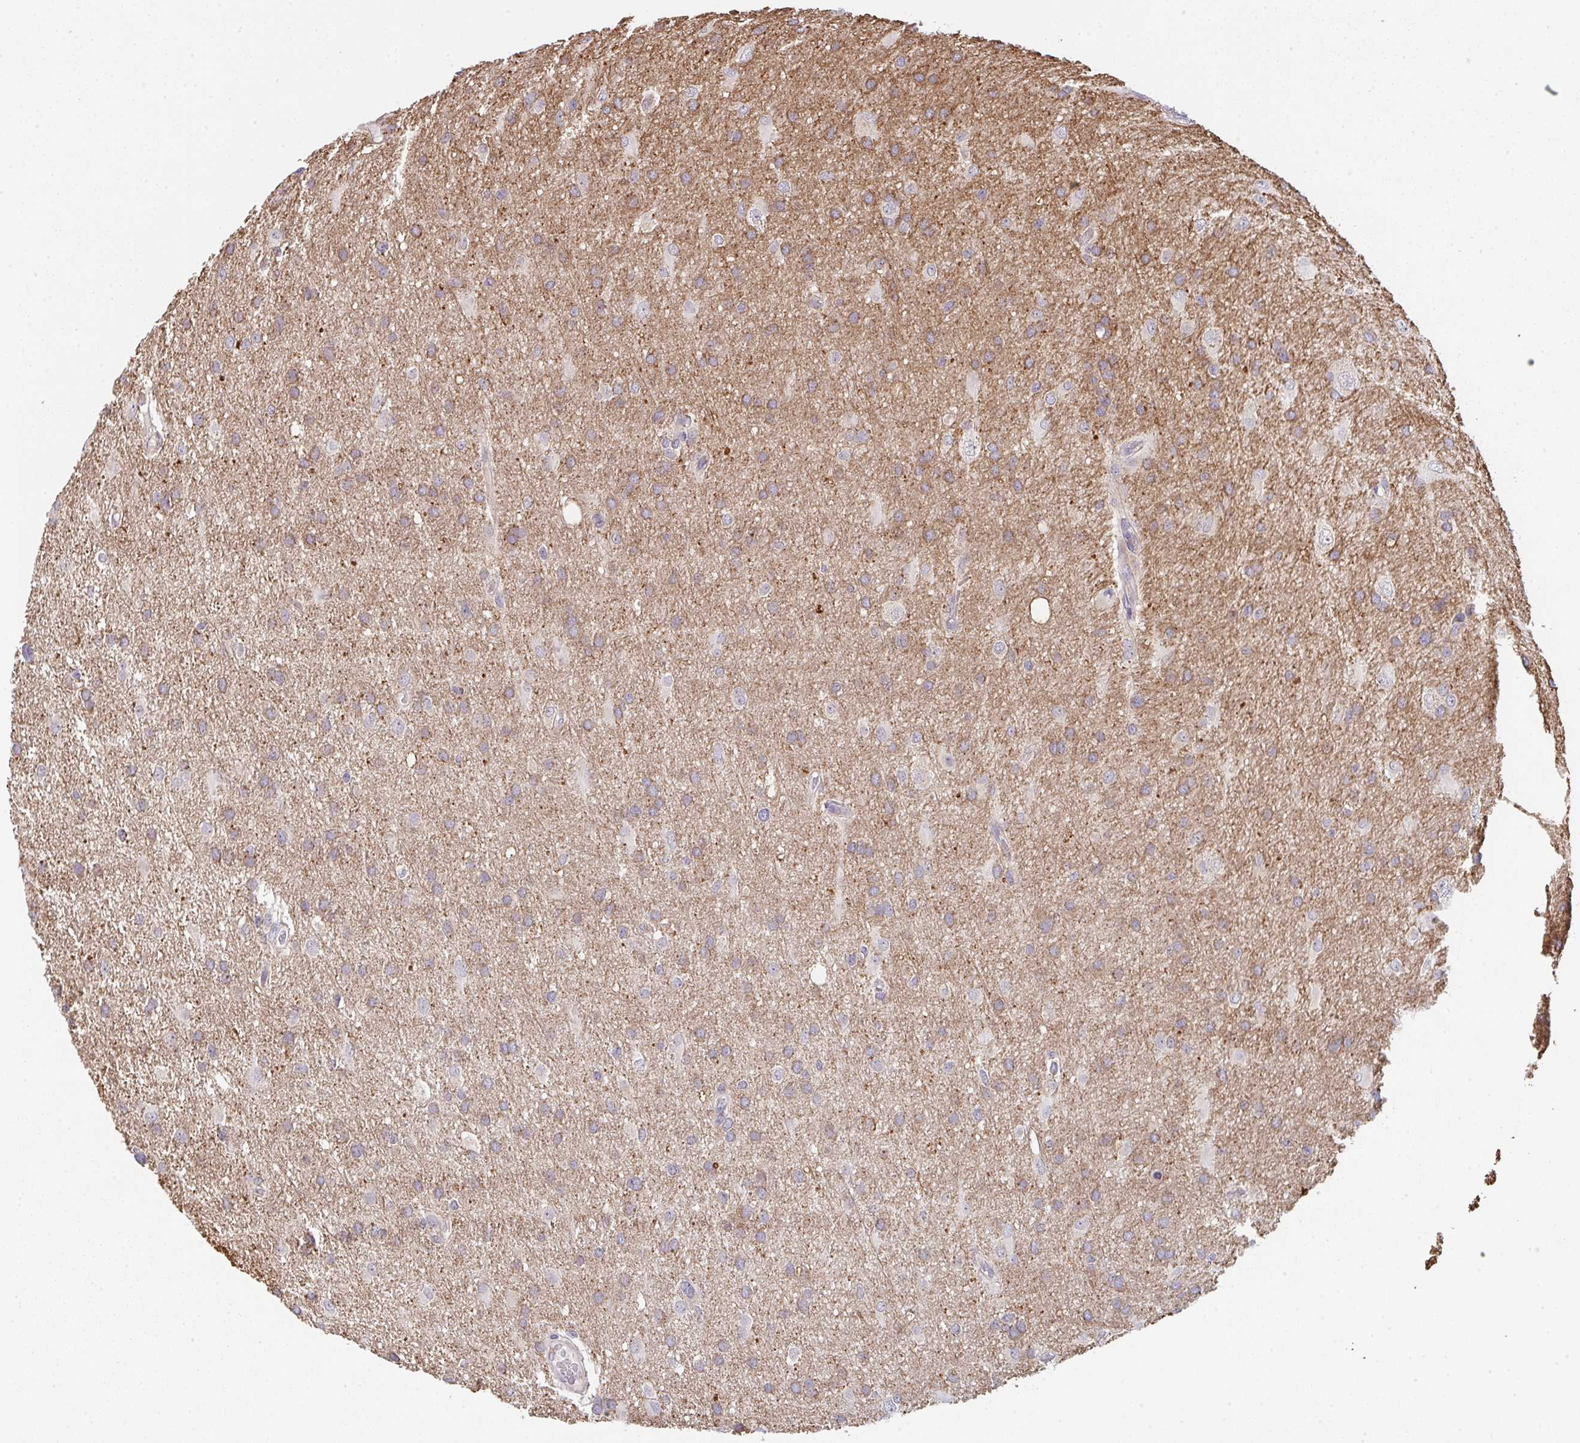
{"staining": {"intensity": "weak", "quantity": "25%-75%", "location": "cytoplasmic/membranous"}, "tissue": "glioma", "cell_type": "Tumor cells", "image_type": "cancer", "snomed": [{"axis": "morphology", "description": "Glioma, malignant, High grade"}, {"axis": "topography", "description": "Brain"}], "caption": "Immunohistochemical staining of human malignant high-grade glioma reveals weak cytoplasmic/membranous protein staining in about 25%-75% of tumor cells. The staining was performed using DAB to visualize the protein expression in brown, while the nuclei were stained in blue with hematoxylin (Magnification: 20x).", "gene": "TSPAN31", "patient": {"sex": "male", "age": 53}}